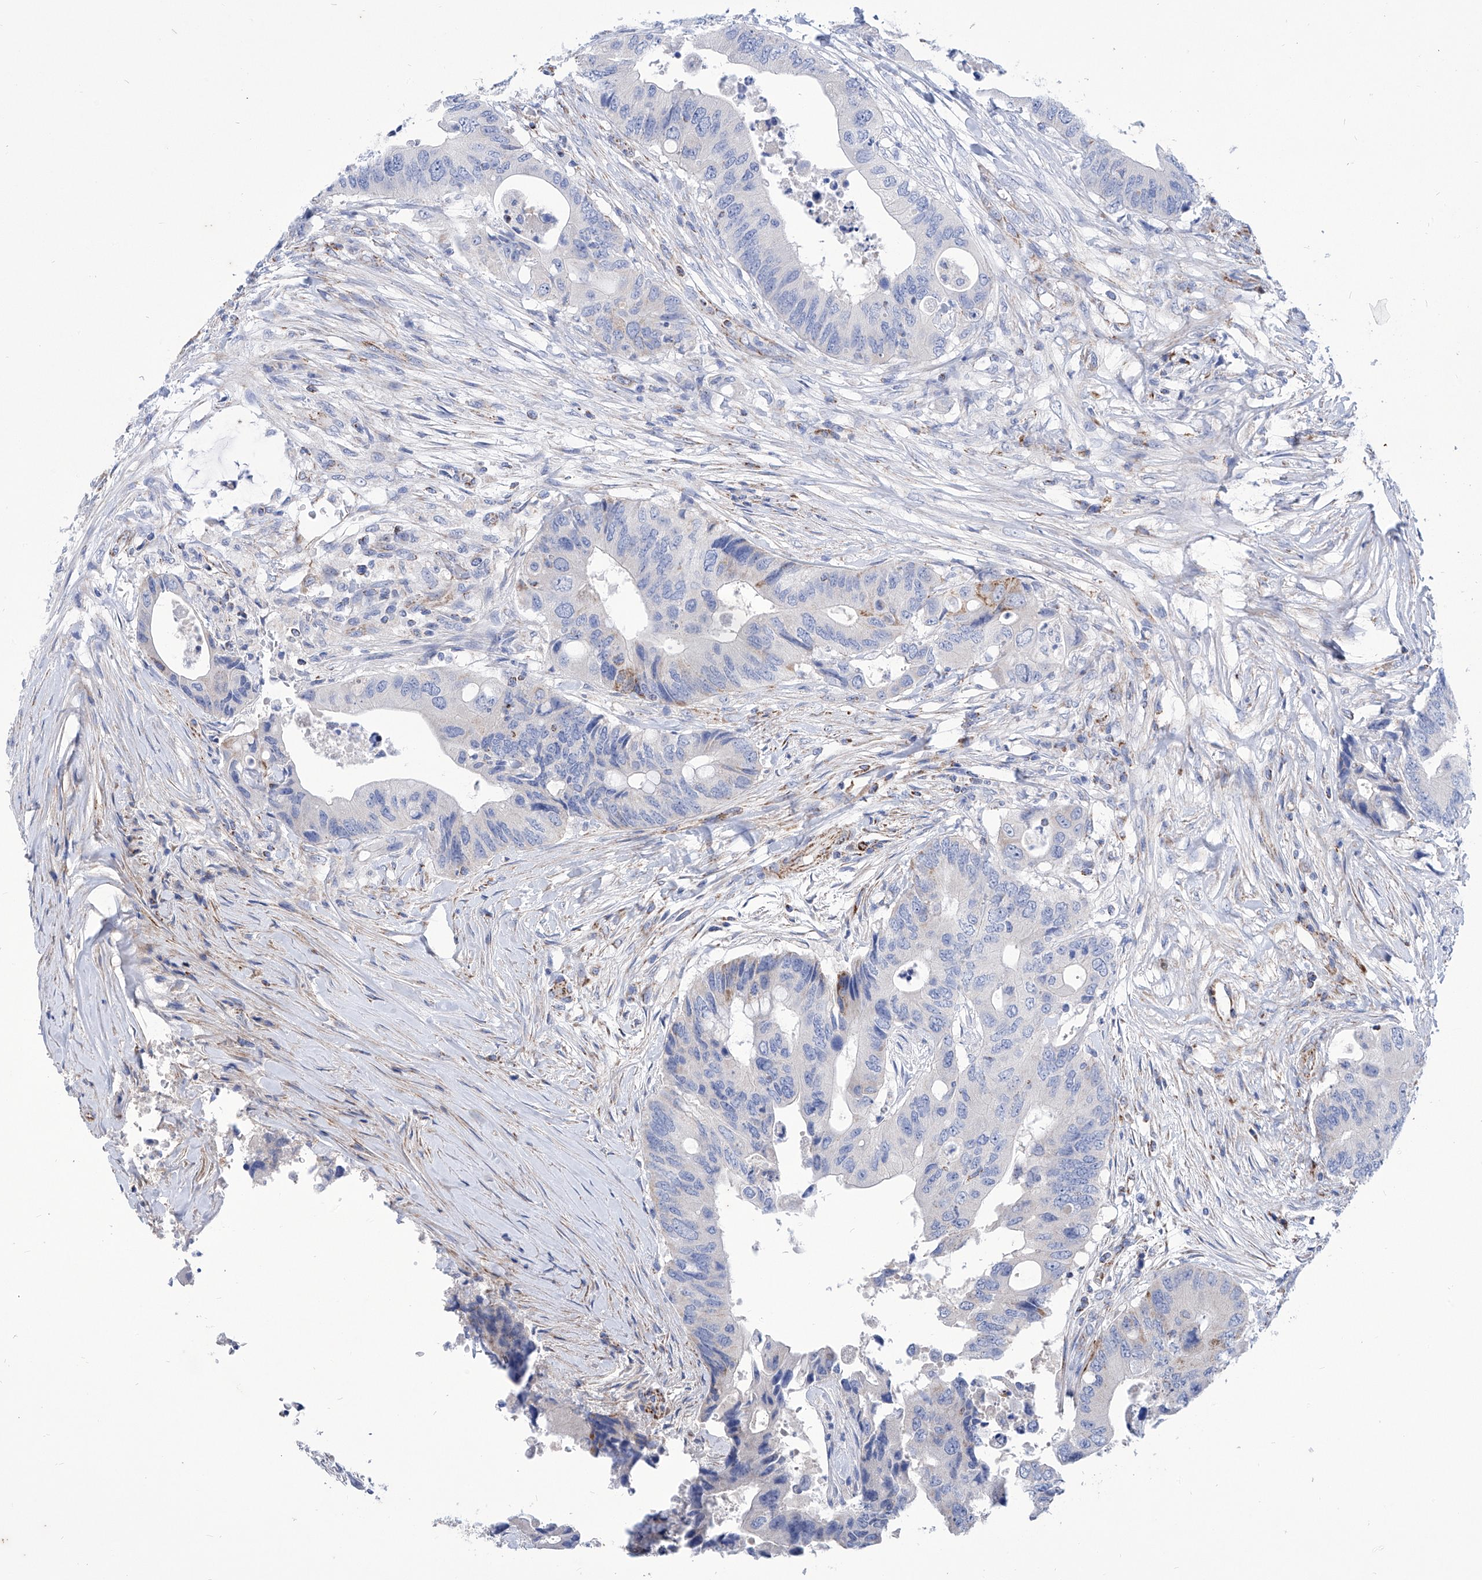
{"staining": {"intensity": "moderate", "quantity": "<25%", "location": "cytoplasmic/membranous"}, "tissue": "colorectal cancer", "cell_type": "Tumor cells", "image_type": "cancer", "snomed": [{"axis": "morphology", "description": "Adenocarcinoma, NOS"}, {"axis": "topography", "description": "Colon"}], "caption": "This image exhibits IHC staining of human adenocarcinoma (colorectal), with low moderate cytoplasmic/membranous staining in about <25% of tumor cells.", "gene": "SRBD1", "patient": {"sex": "male", "age": 71}}